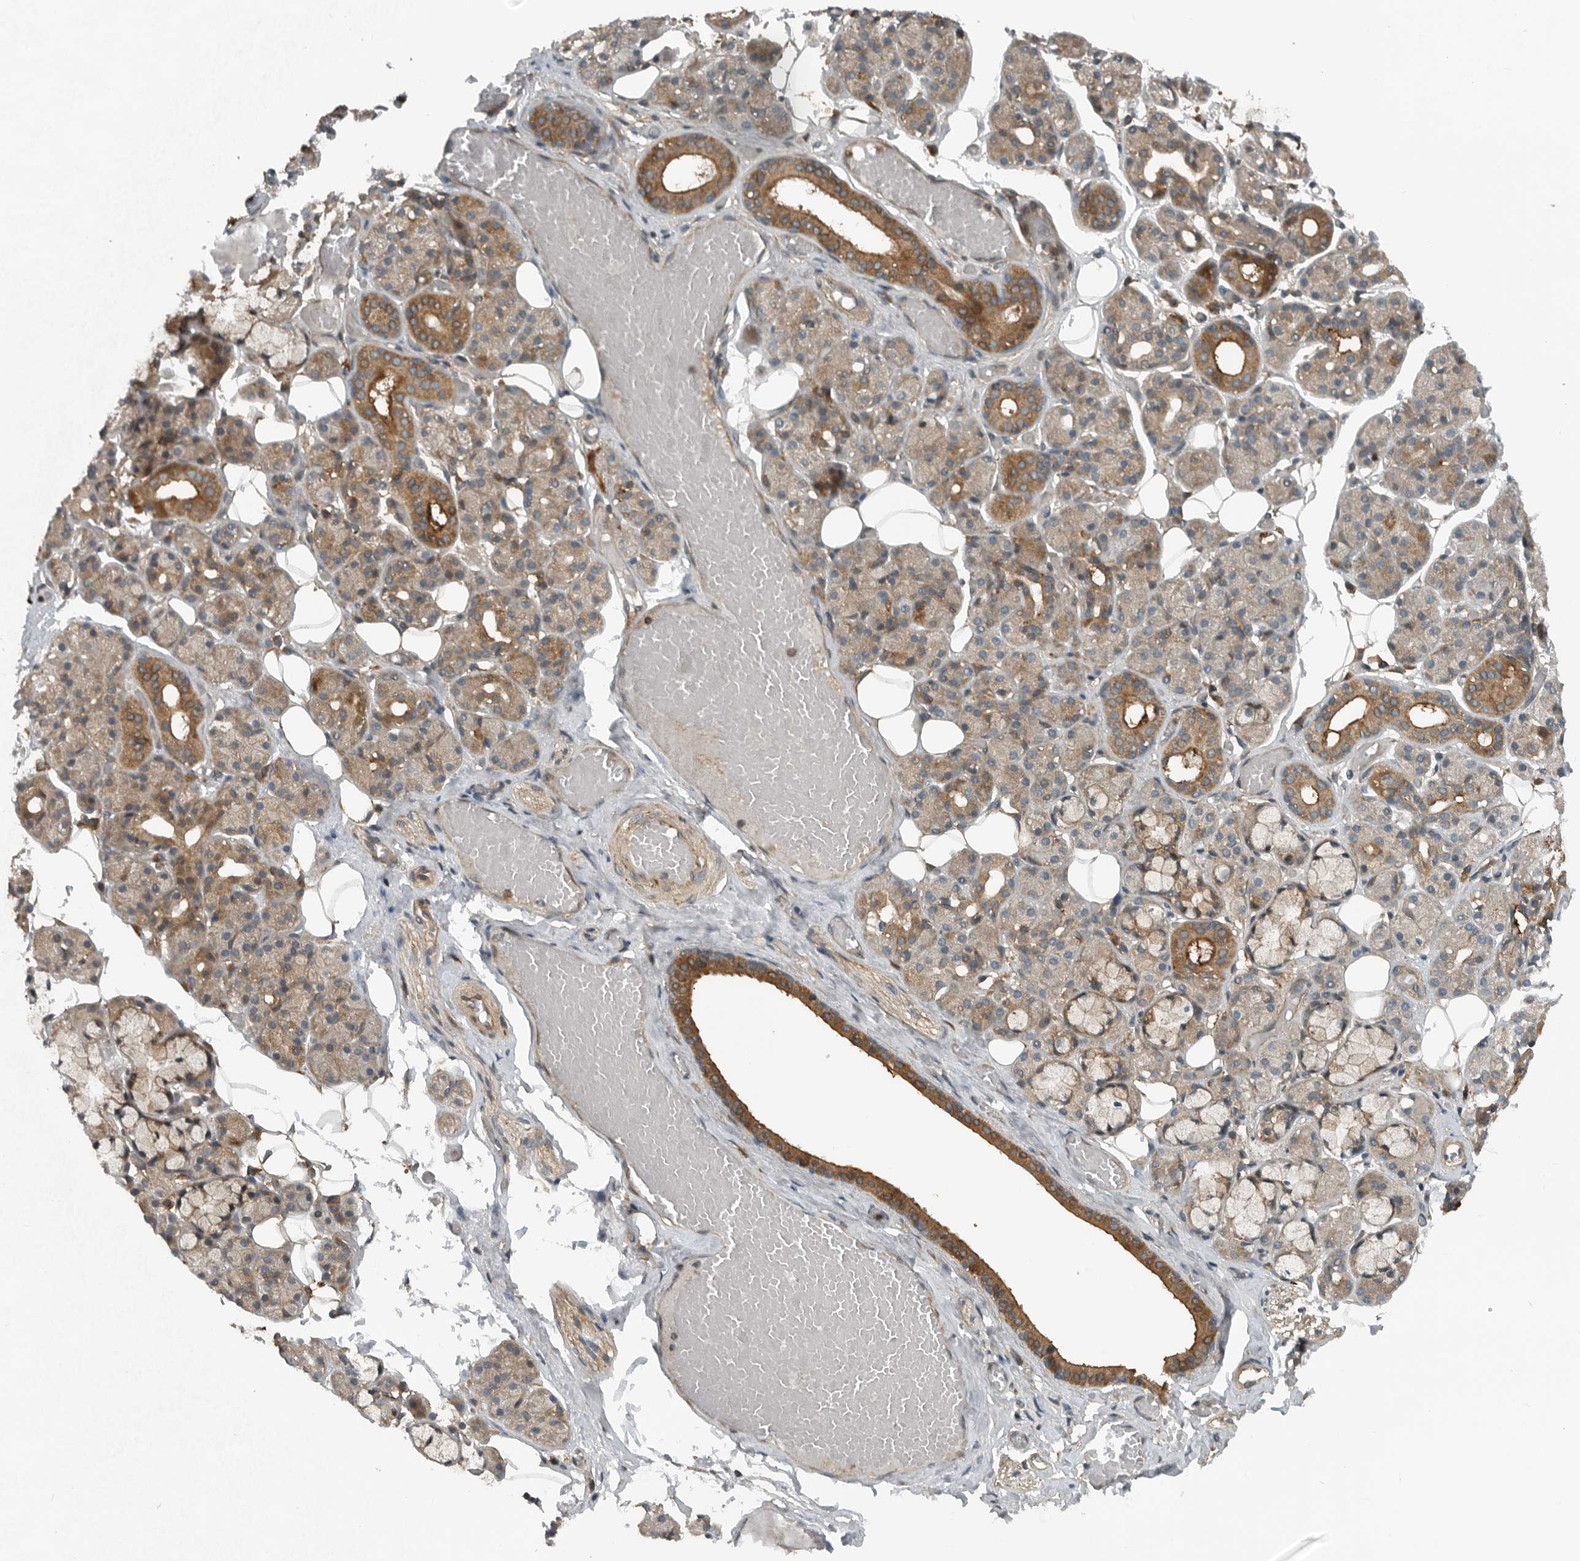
{"staining": {"intensity": "moderate", "quantity": "<25%", "location": "cytoplasmic/membranous"}, "tissue": "salivary gland", "cell_type": "Glandular cells", "image_type": "normal", "snomed": [{"axis": "morphology", "description": "Normal tissue, NOS"}, {"axis": "topography", "description": "Salivary gland"}], "caption": "An image of salivary gland stained for a protein demonstrates moderate cytoplasmic/membranous brown staining in glandular cells. The staining was performed using DAB (3,3'-diaminobenzidine), with brown indicating positive protein expression. Nuclei are stained blue with hematoxylin.", "gene": "AMFR", "patient": {"sex": "male", "age": 63}}